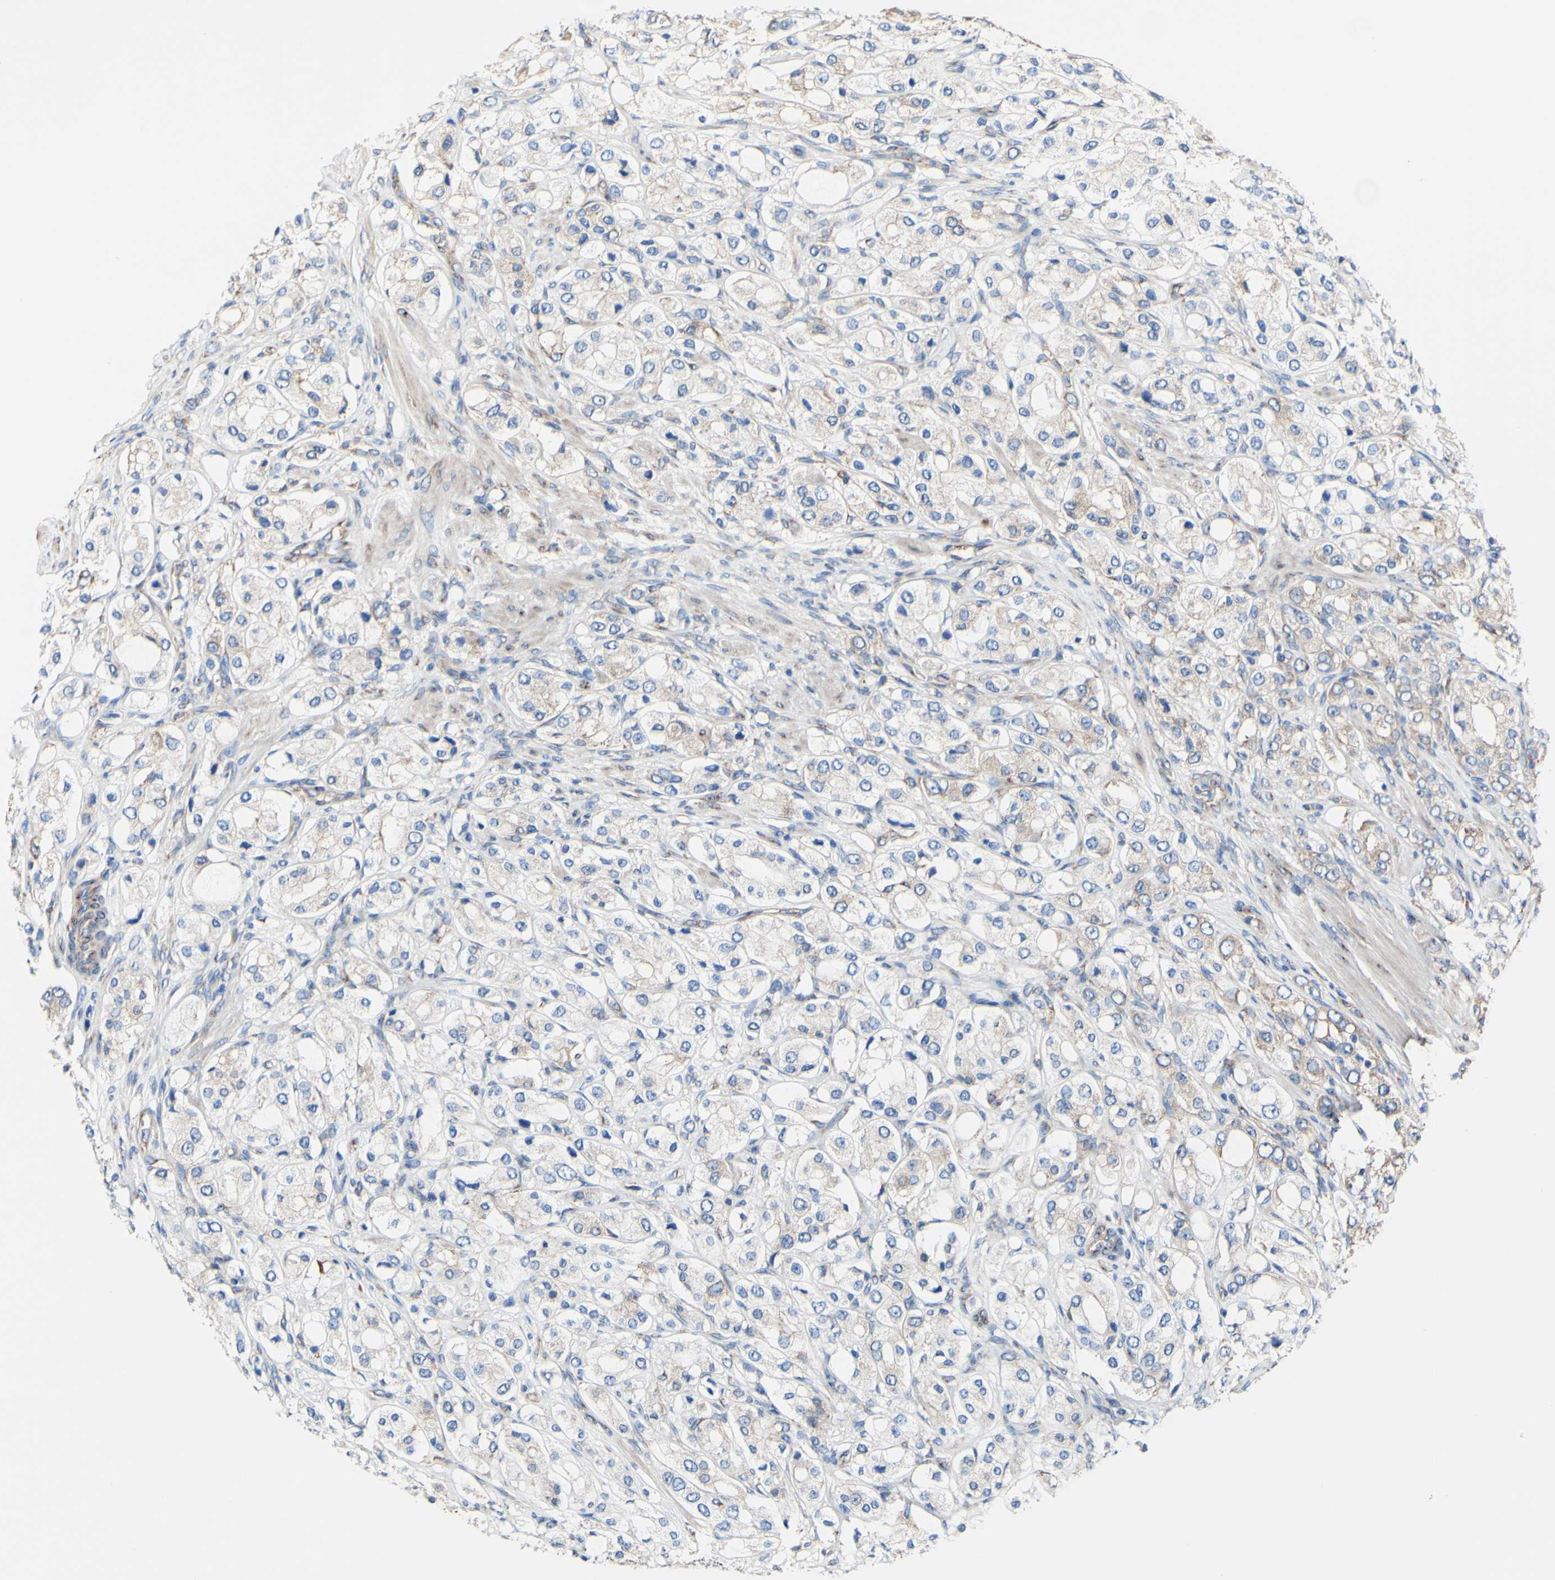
{"staining": {"intensity": "weak", "quantity": "25%-75%", "location": "cytoplasmic/membranous"}, "tissue": "prostate cancer", "cell_type": "Tumor cells", "image_type": "cancer", "snomed": [{"axis": "morphology", "description": "Adenocarcinoma, High grade"}, {"axis": "topography", "description": "Prostate"}], "caption": "A brown stain highlights weak cytoplasmic/membranous positivity of a protein in human adenocarcinoma (high-grade) (prostate) tumor cells. (Brightfield microscopy of DAB IHC at high magnification).", "gene": "LRIG3", "patient": {"sex": "male", "age": 65}}